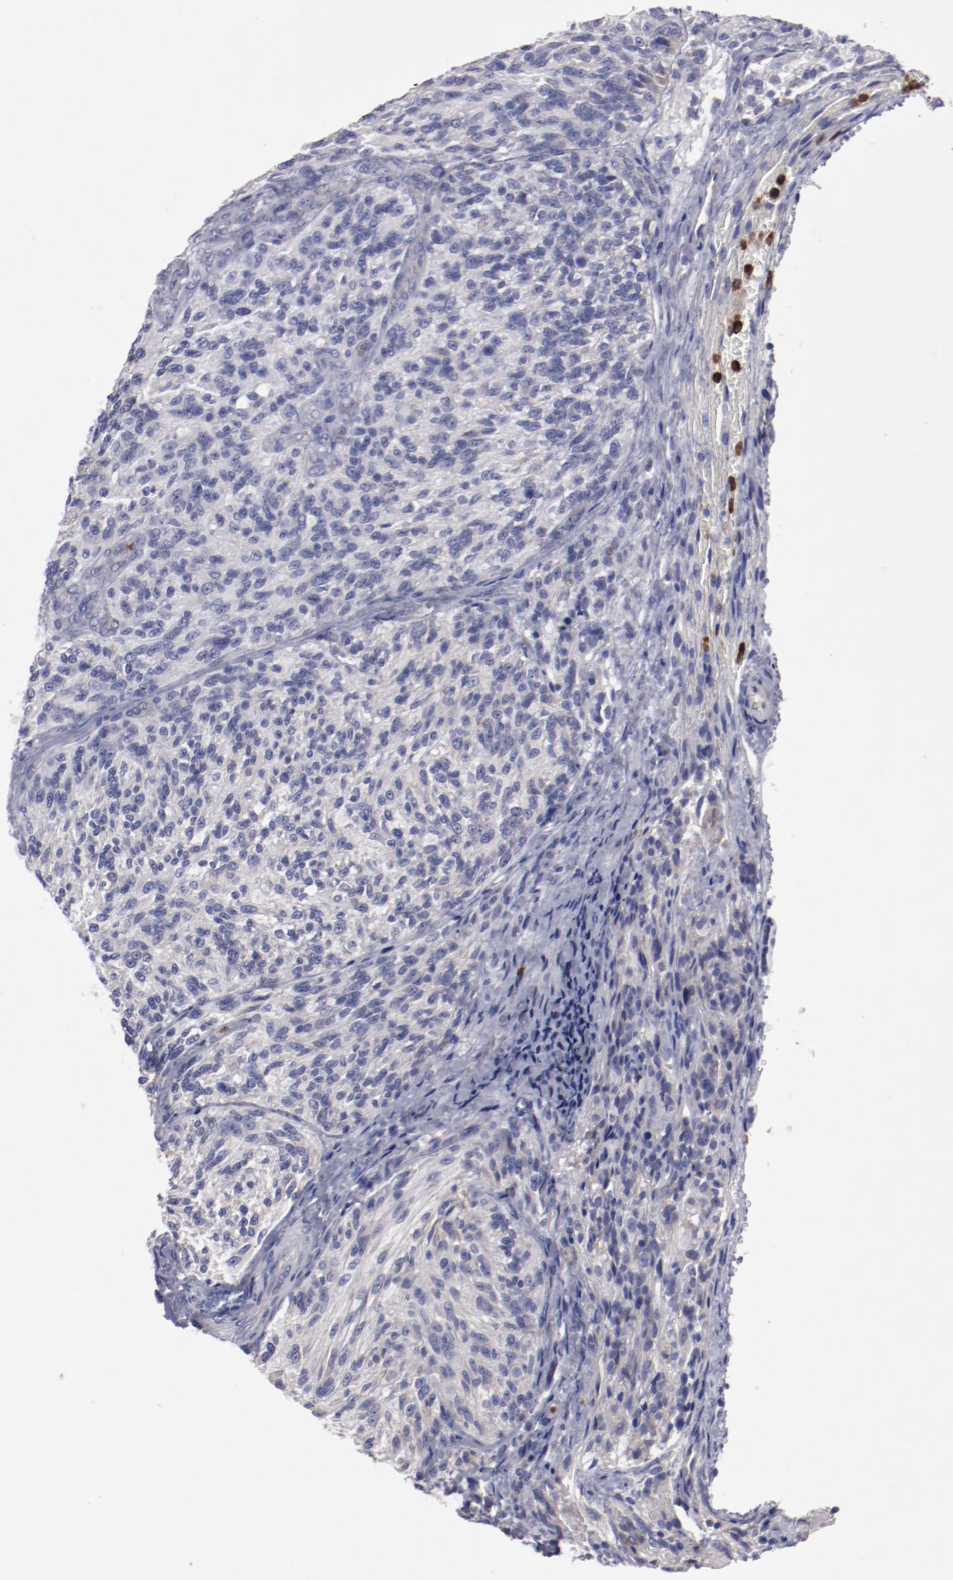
{"staining": {"intensity": "negative", "quantity": "none", "location": "none"}, "tissue": "glioma", "cell_type": "Tumor cells", "image_type": "cancer", "snomed": [{"axis": "morphology", "description": "Normal tissue, NOS"}, {"axis": "morphology", "description": "Glioma, malignant, High grade"}, {"axis": "topography", "description": "Cerebral cortex"}], "caption": "Protein analysis of malignant glioma (high-grade) demonstrates no significant staining in tumor cells.", "gene": "FGR", "patient": {"sex": "male", "age": 56}}